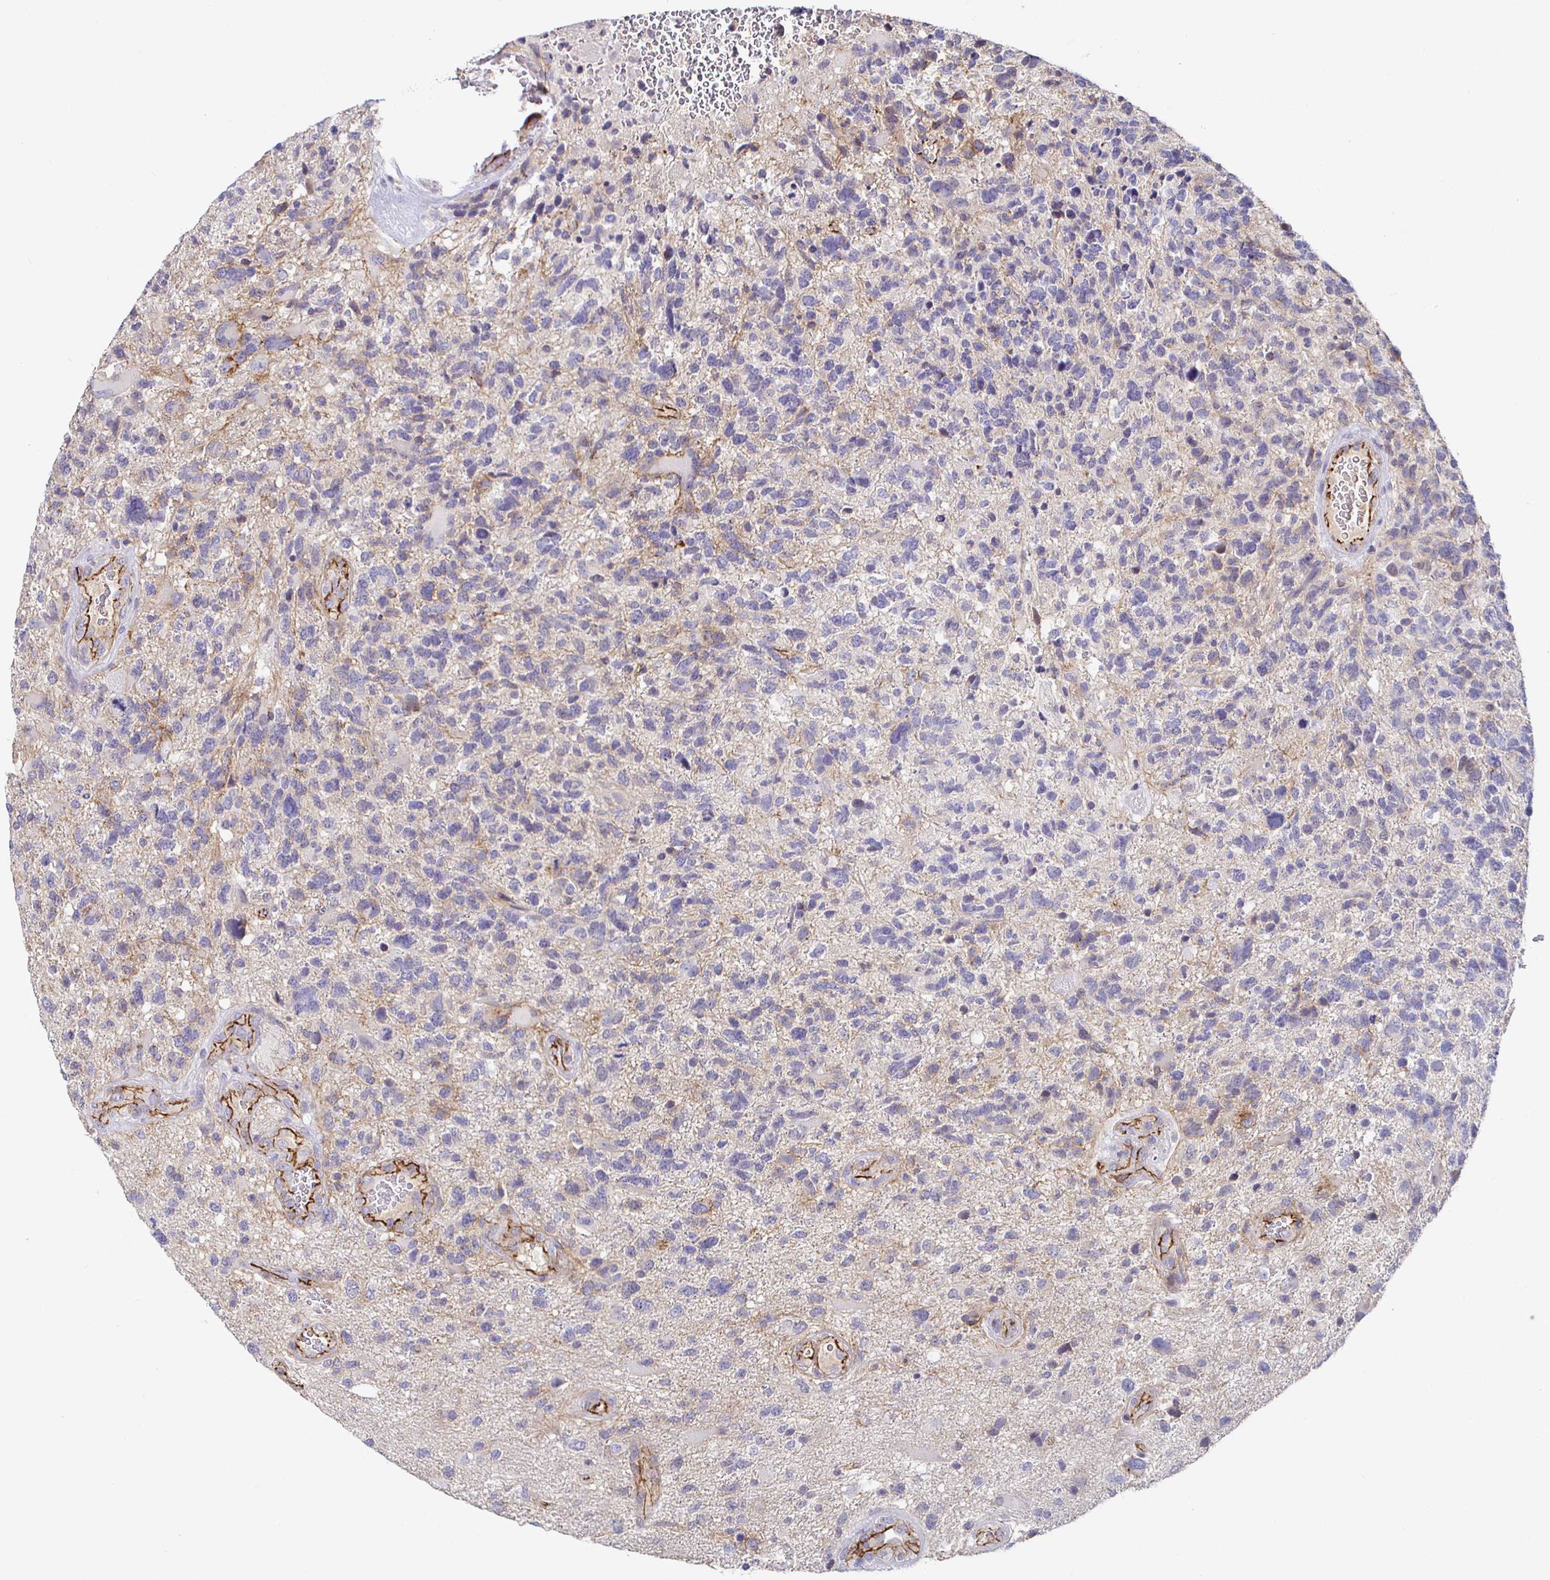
{"staining": {"intensity": "weak", "quantity": "<25%", "location": "cytoplasmic/membranous"}, "tissue": "glioma", "cell_type": "Tumor cells", "image_type": "cancer", "snomed": [{"axis": "morphology", "description": "Glioma, malignant, High grade"}, {"axis": "topography", "description": "Brain"}], "caption": "Immunohistochemistry image of neoplastic tissue: high-grade glioma (malignant) stained with DAB exhibits no significant protein expression in tumor cells.", "gene": "PIWIL3", "patient": {"sex": "female", "age": 71}}